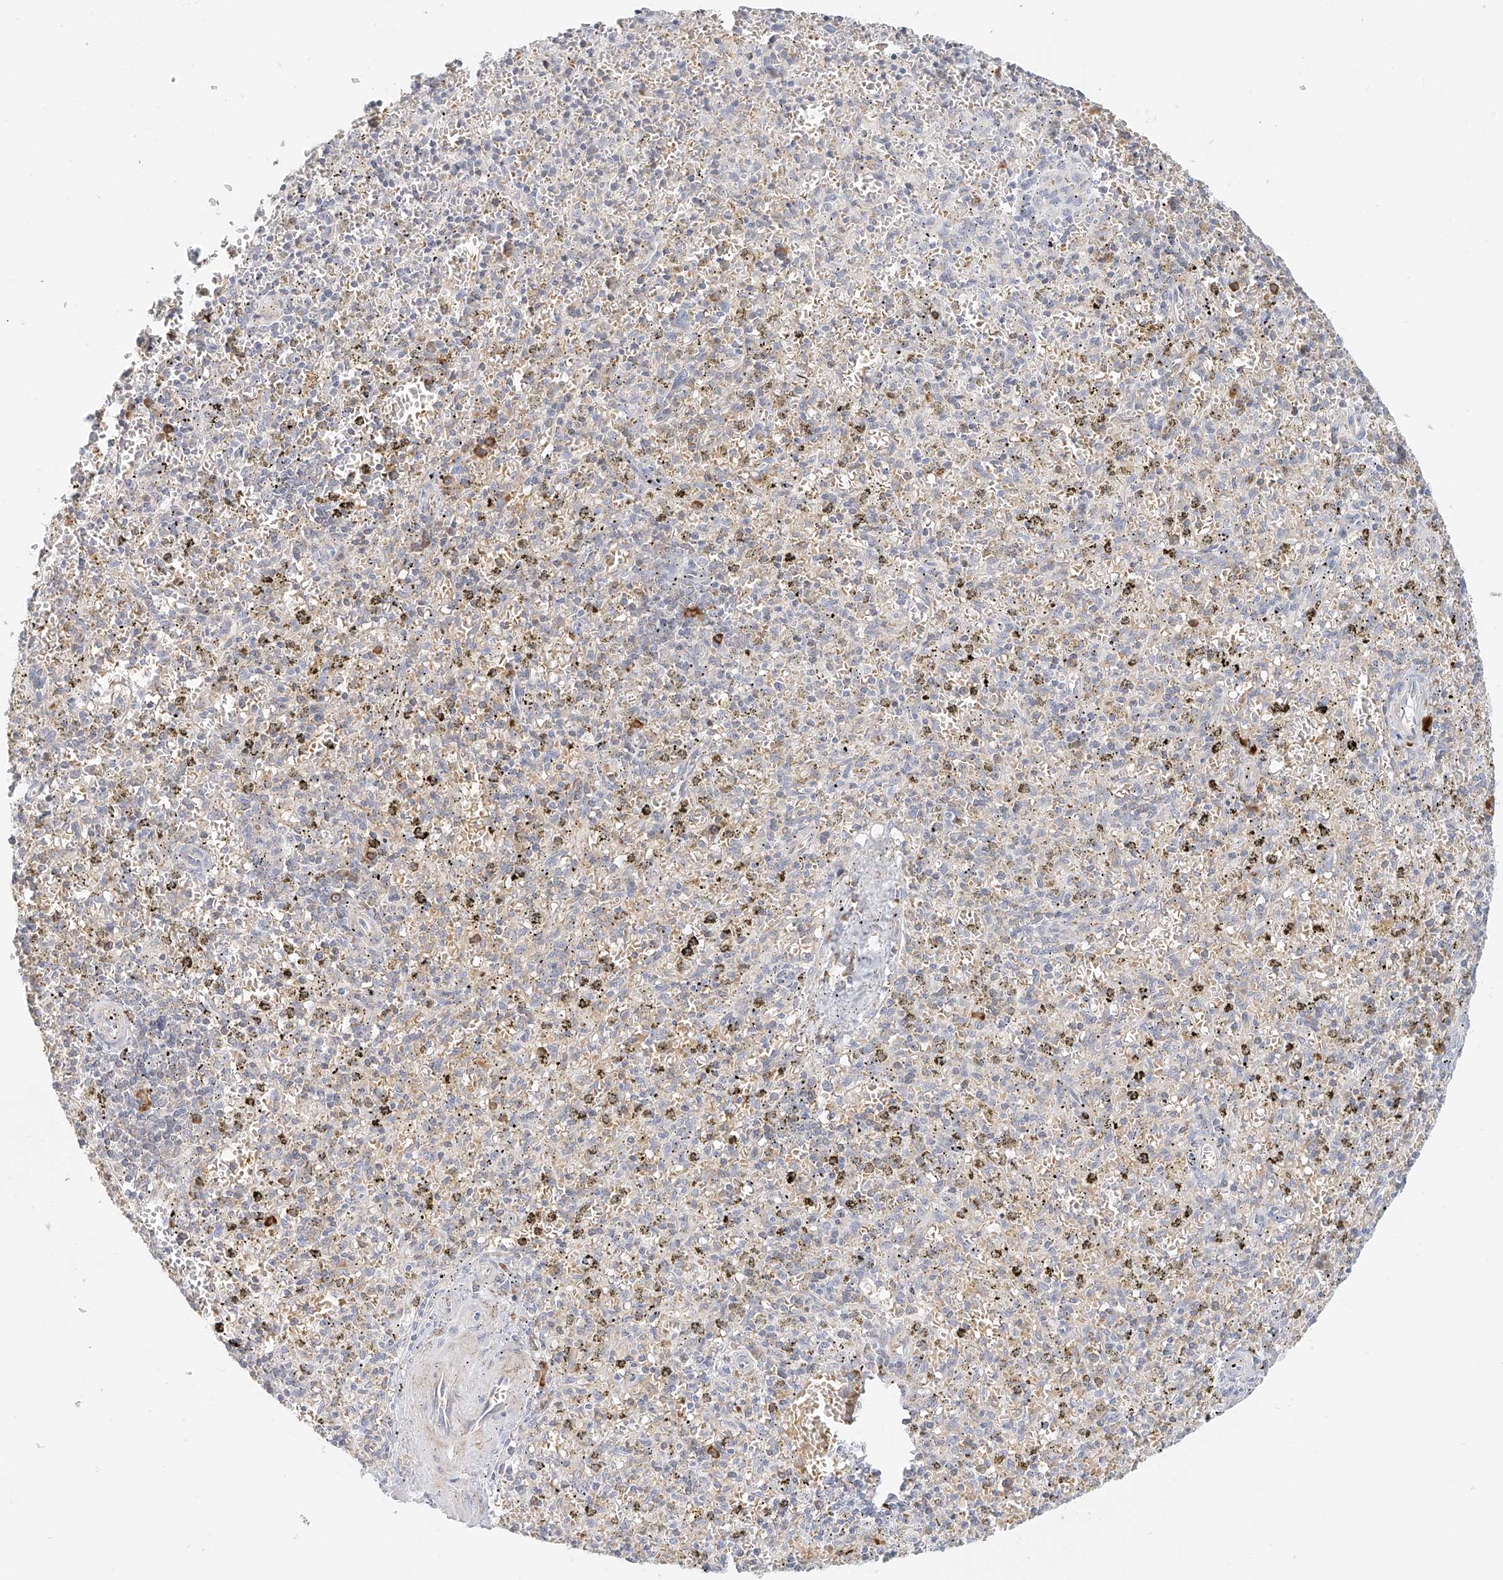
{"staining": {"intensity": "negative", "quantity": "none", "location": "none"}, "tissue": "spleen", "cell_type": "Cells in red pulp", "image_type": "normal", "snomed": [{"axis": "morphology", "description": "Normal tissue, NOS"}, {"axis": "topography", "description": "Spleen"}], "caption": "This is an IHC photomicrograph of normal spleen. There is no staining in cells in red pulp.", "gene": "CXorf58", "patient": {"sex": "male", "age": 72}}